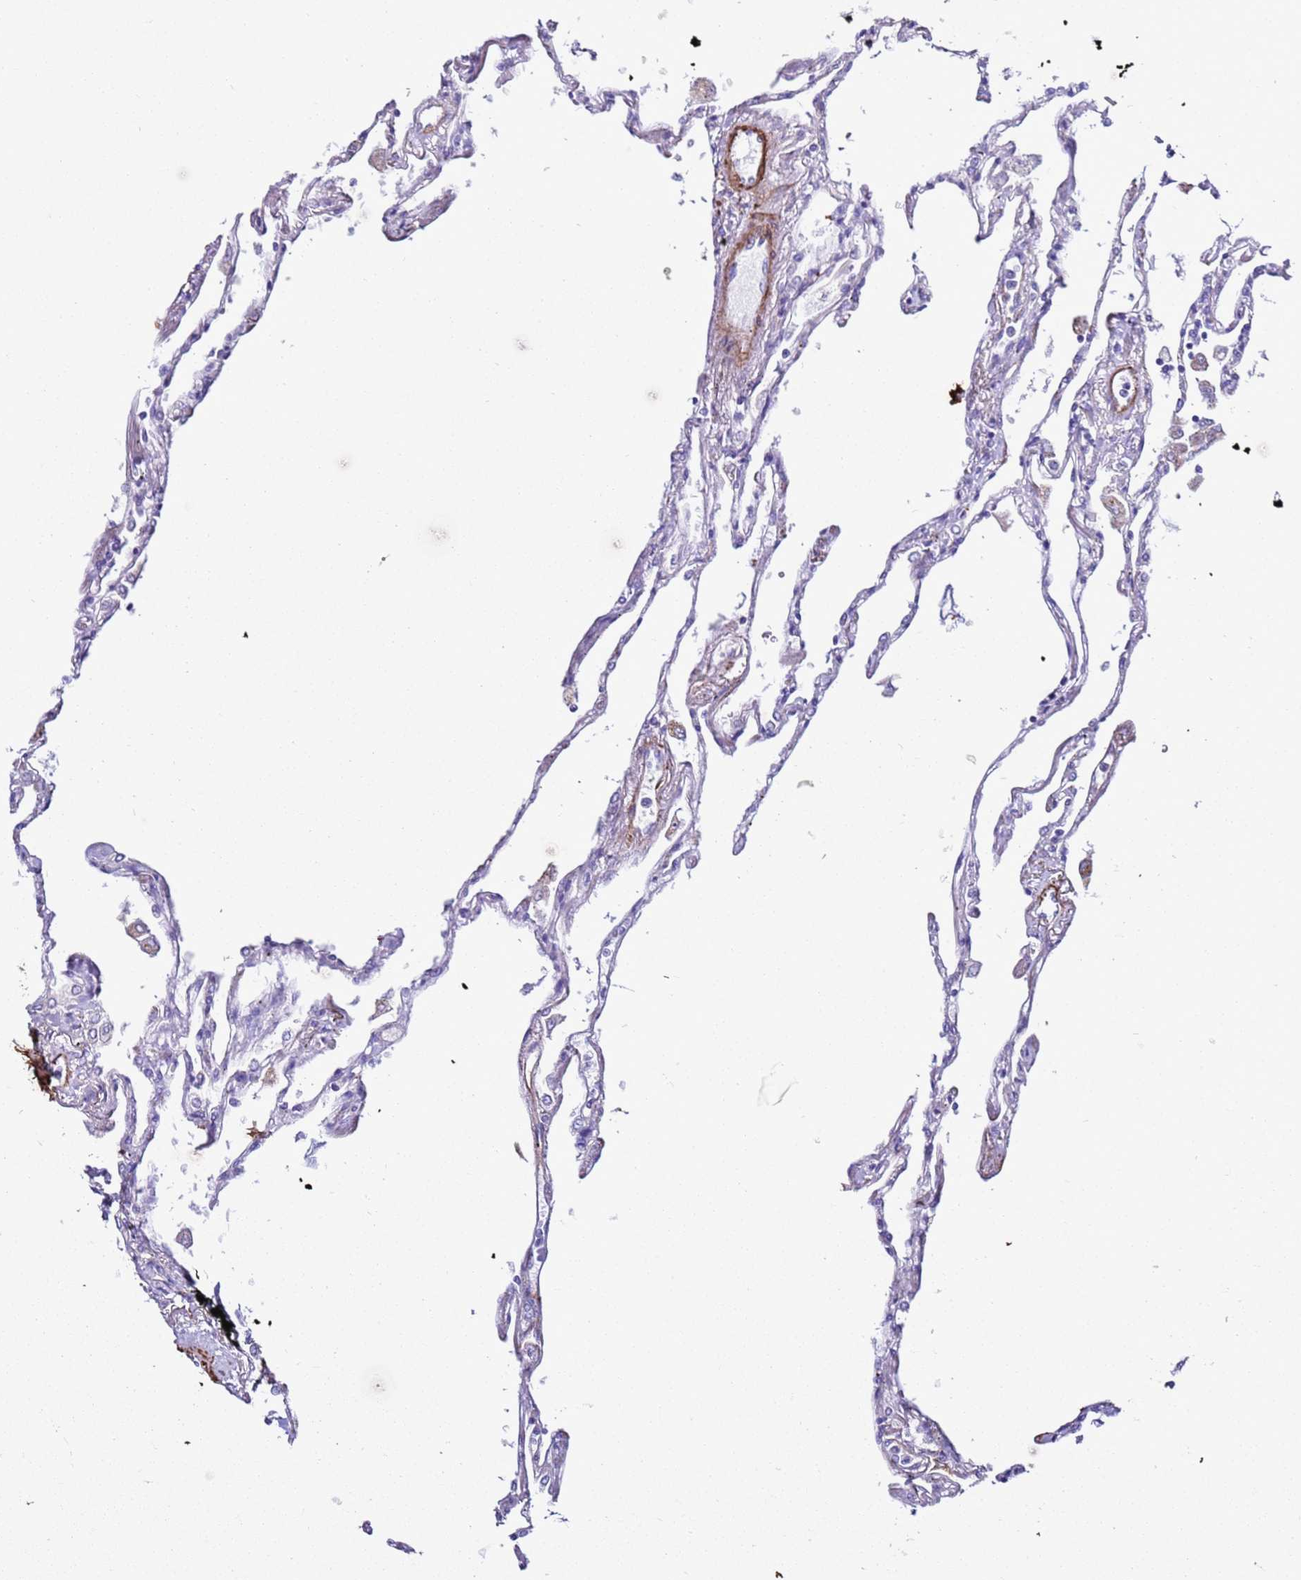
{"staining": {"intensity": "negative", "quantity": "none", "location": "none"}, "tissue": "lung", "cell_type": "Alveolar cells", "image_type": "normal", "snomed": [{"axis": "morphology", "description": "Normal tissue, NOS"}, {"axis": "topography", "description": "Lung"}], "caption": "This is a micrograph of immunohistochemistry staining of normal lung, which shows no staining in alveolar cells.", "gene": "RABL2A", "patient": {"sex": "female", "age": 67}}